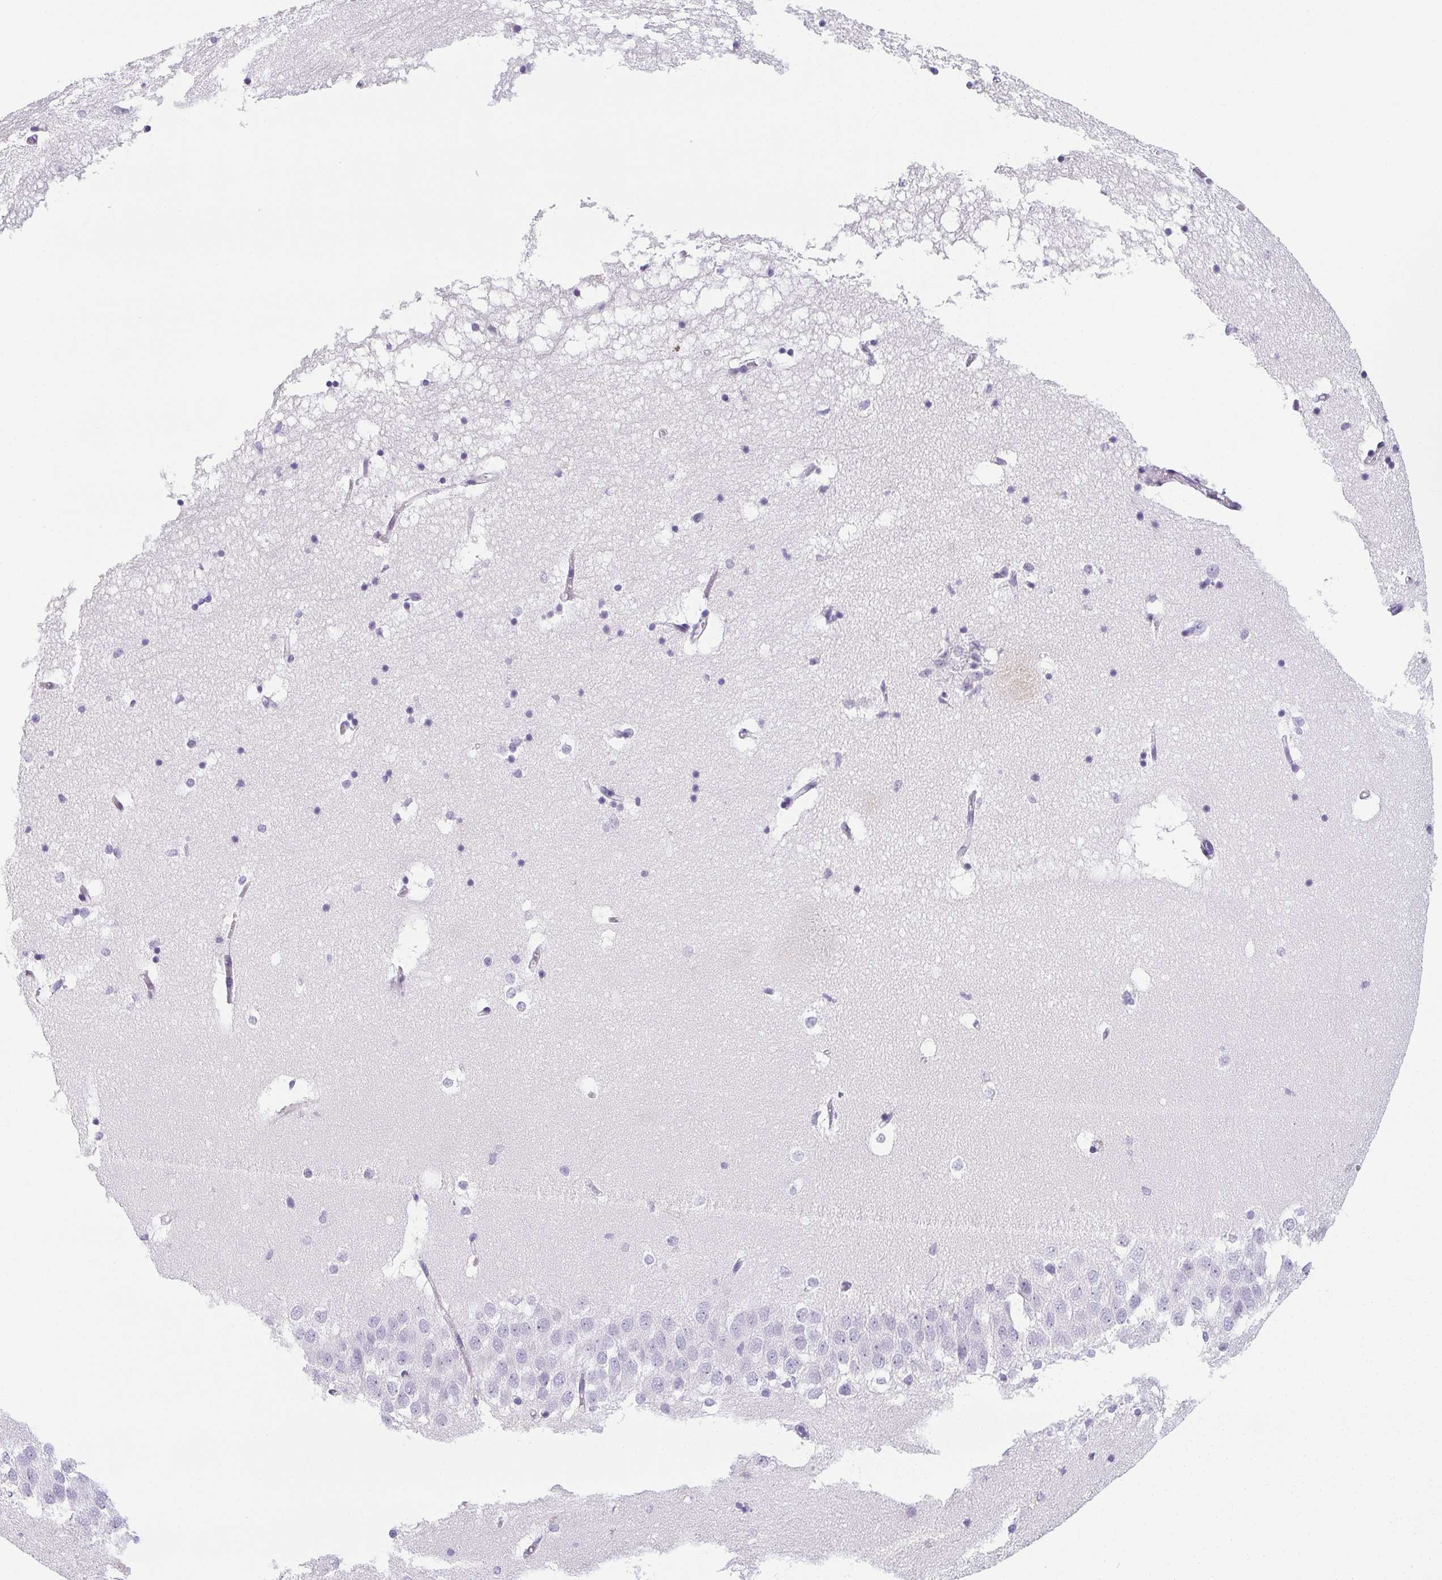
{"staining": {"intensity": "negative", "quantity": "none", "location": "none"}, "tissue": "hippocampus", "cell_type": "Glial cells", "image_type": "normal", "snomed": [{"axis": "morphology", "description": "Normal tissue, NOS"}, {"axis": "topography", "description": "Hippocampus"}], "caption": "Immunohistochemical staining of benign hippocampus demonstrates no significant staining in glial cells. Nuclei are stained in blue.", "gene": "VTN", "patient": {"sex": "male", "age": 58}}